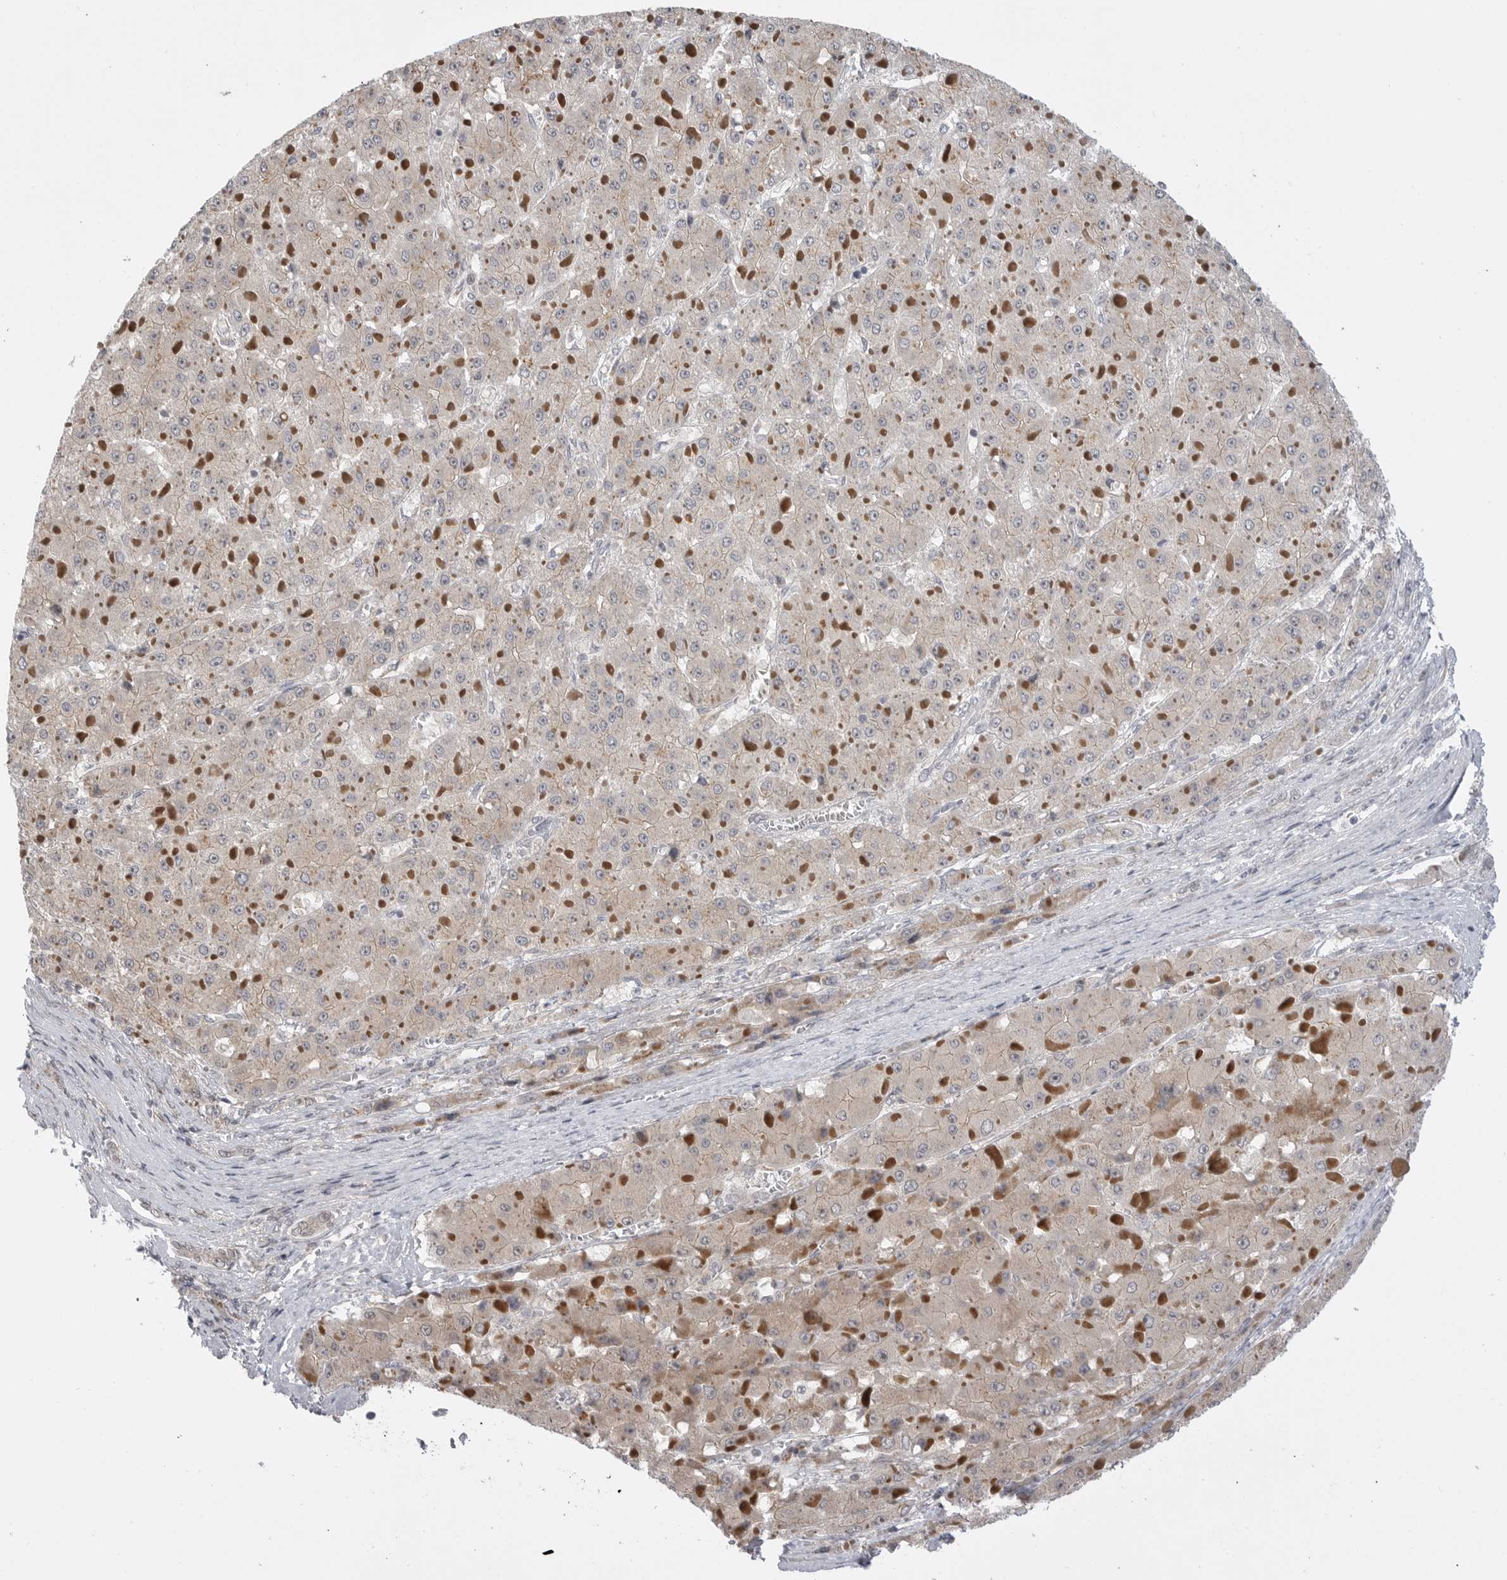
{"staining": {"intensity": "weak", "quantity": "25%-75%", "location": "cytoplasmic/membranous"}, "tissue": "liver cancer", "cell_type": "Tumor cells", "image_type": "cancer", "snomed": [{"axis": "morphology", "description": "Carcinoma, Hepatocellular, NOS"}, {"axis": "topography", "description": "Liver"}], "caption": "Human liver hepatocellular carcinoma stained for a protein (brown) demonstrates weak cytoplasmic/membranous positive staining in about 25%-75% of tumor cells.", "gene": "GGT6", "patient": {"sex": "female", "age": 73}}